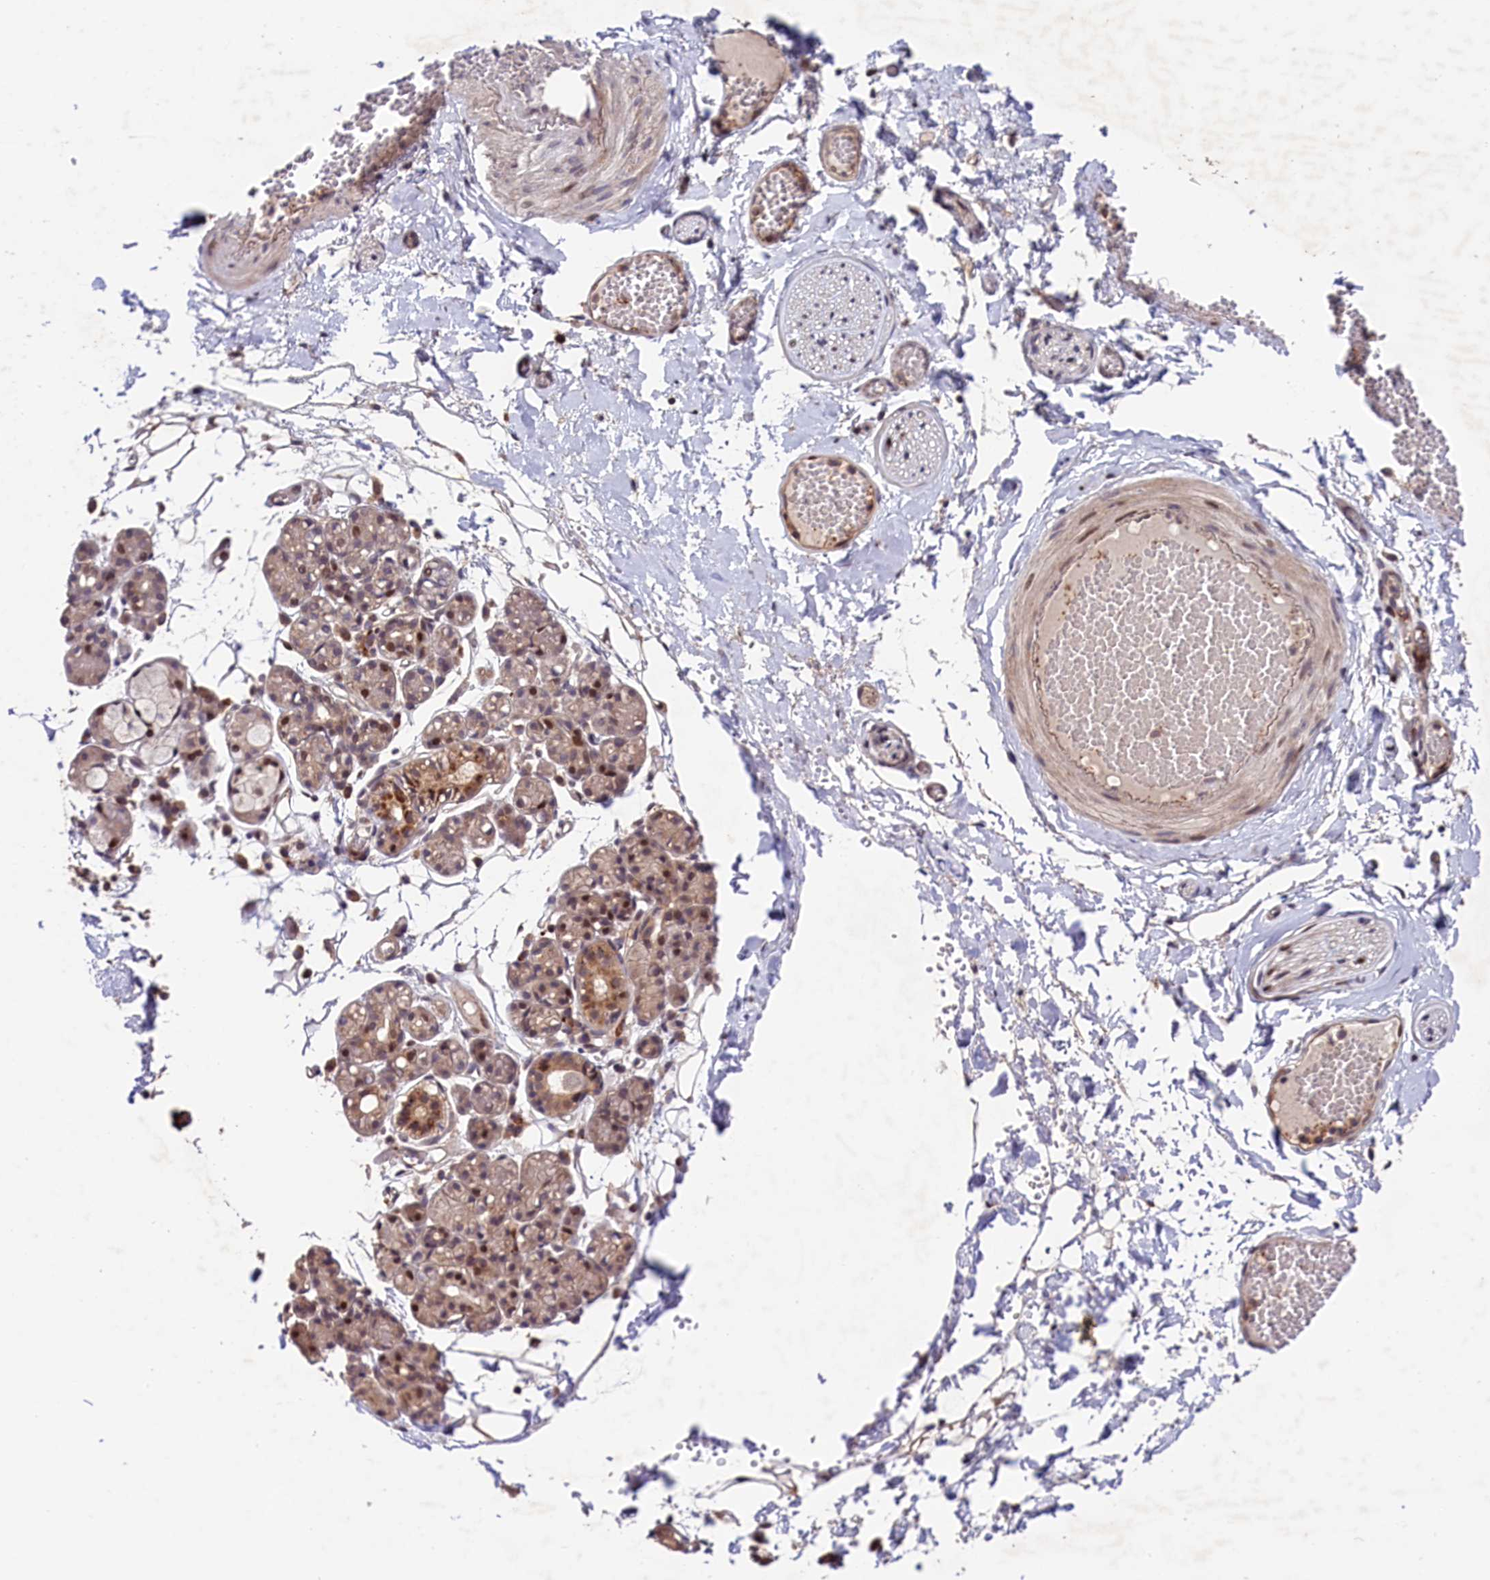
{"staining": {"intensity": "moderate", "quantity": "<25%", "location": "cytoplasmic/membranous,nuclear"}, "tissue": "salivary gland", "cell_type": "Glandular cells", "image_type": "normal", "snomed": [{"axis": "morphology", "description": "Normal tissue, NOS"}, {"axis": "topography", "description": "Salivary gland"}], "caption": "Immunohistochemistry photomicrograph of normal salivary gland stained for a protein (brown), which demonstrates low levels of moderate cytoplasmic/membranous,nuclear positivity in about <25% of glandular cells.", "gene": "CACNA1H", "patient": {"sex": "male", "age": 63}}